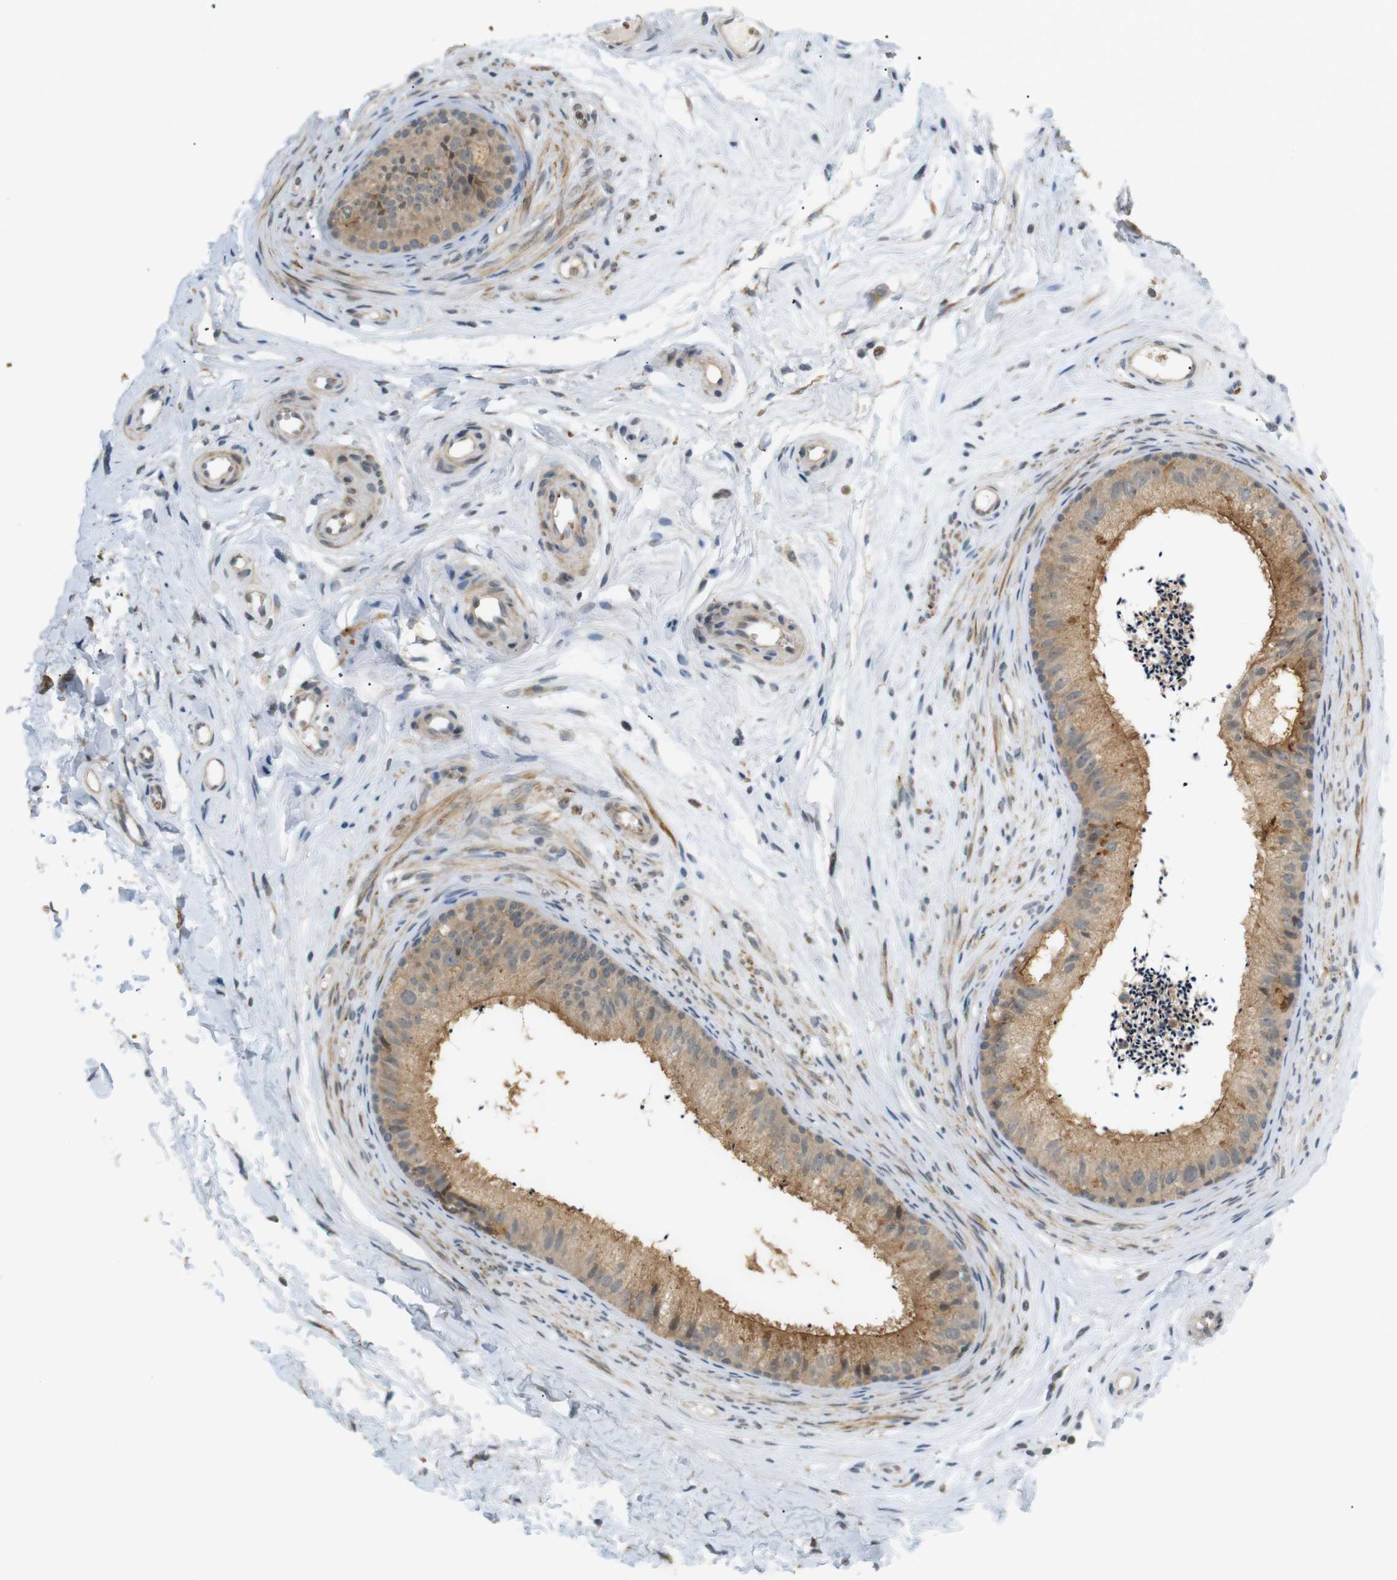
{"staining": {"intensity": "moderate", "quantity": ">75%", "location": "cytoplasmic/membranous"}, "tissue": "epididymis", "cell_type": "Glandular cells", "image_type": "normal", "snomed": [{"axis": "morphology", "description": "Normal tissue, NOS"}, {"axis": "topography", "description": "Testis"}, {"axis": "topography", "description": "Epididymis"}], "caption": "Immunohistochemical staining of benign epididymis demonstrates >75% levels of moderate cytoplasmic/membranous protein positivity in approximately >75% of glandular cells.", "gene": "SOCS6", "patient": {"sex": "male", "age": 36}}